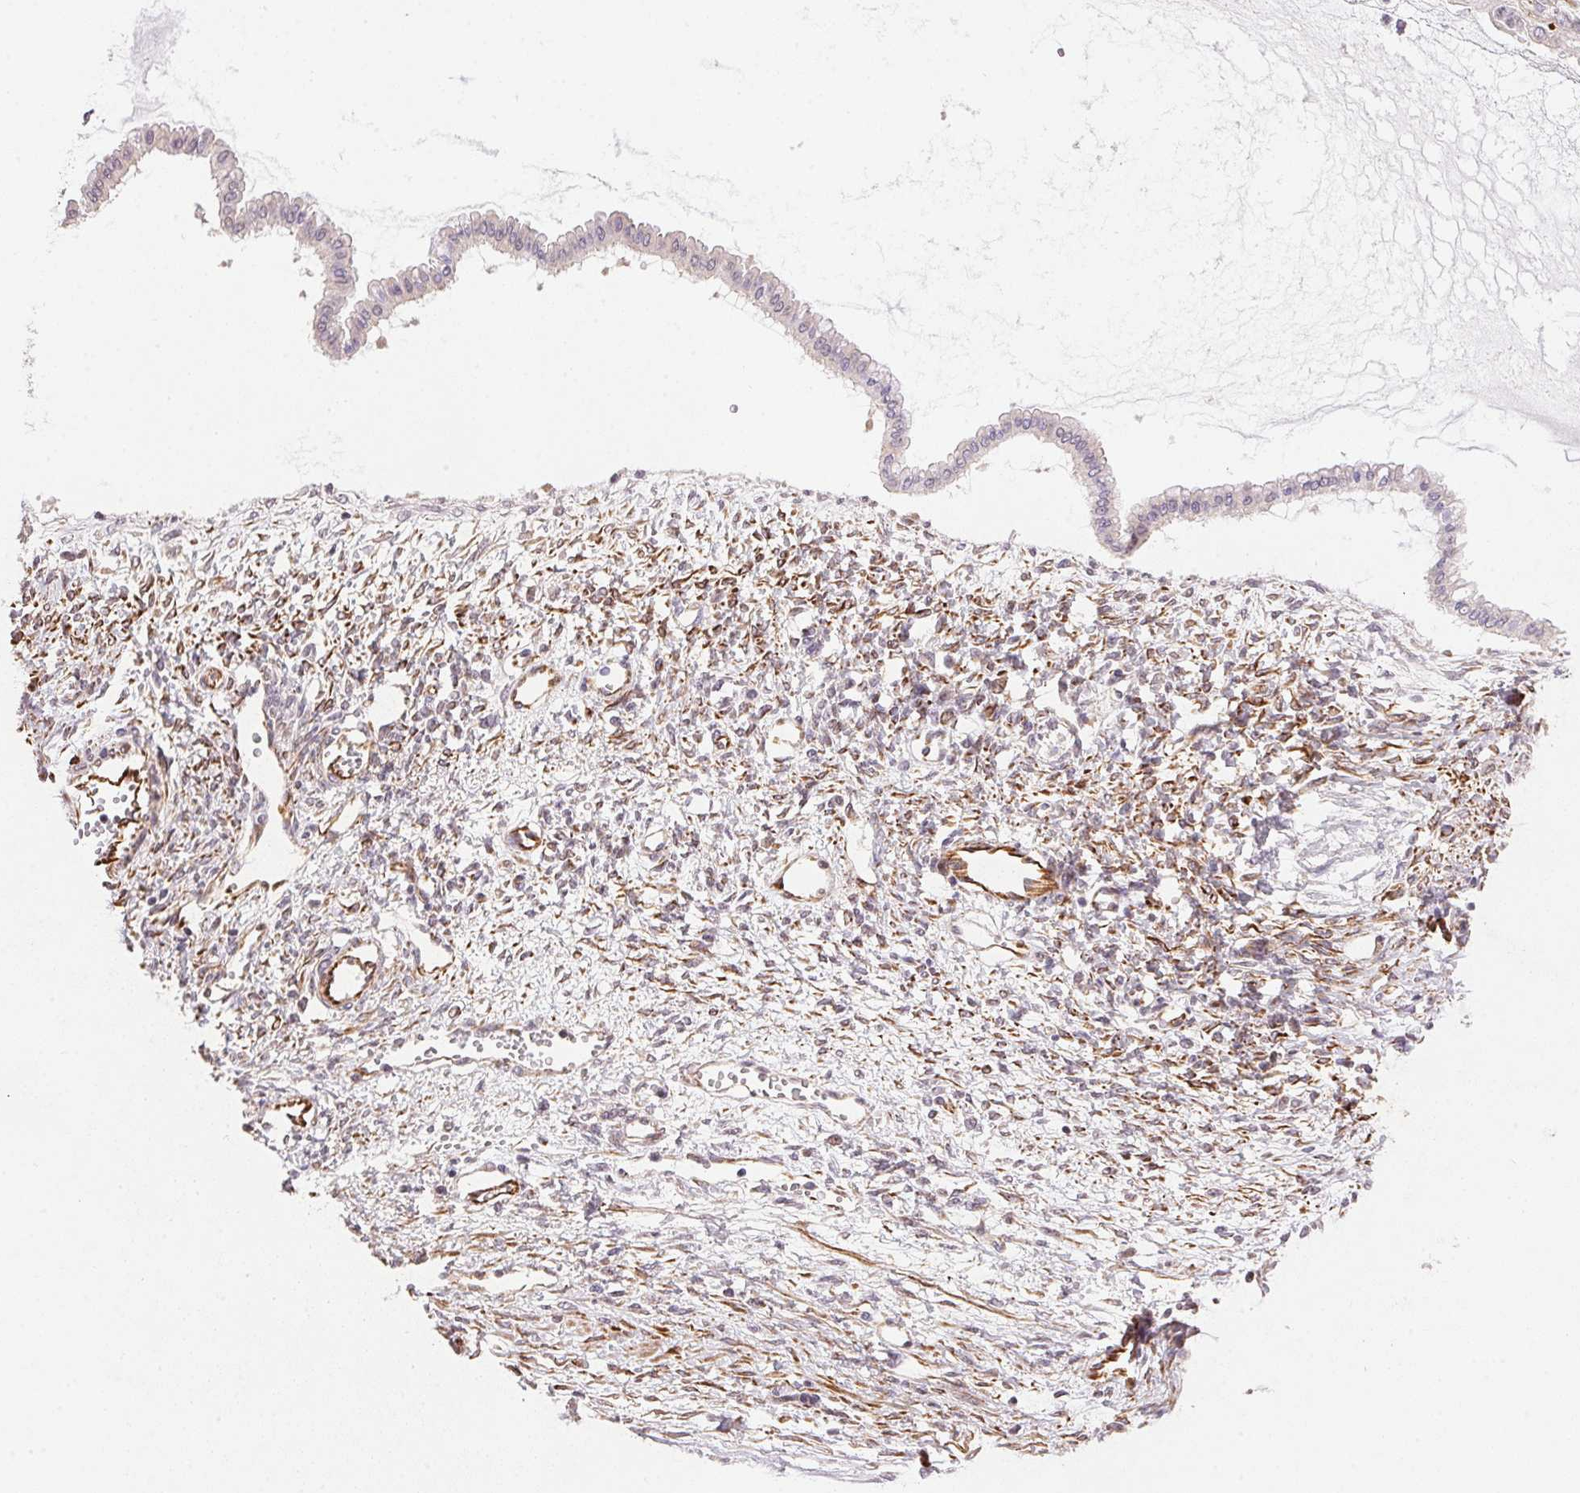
{"staining": {"intensity": "negative", "quantity": "none", "location": "none"}, "tissue": "ovarian cancer", "cell_type": "Tumor cells", "image_type": "cancer", "snomed": [{"axis": "morphology", "description": "Cystadenocarcinoma, mucinous, NOS"}, {"axis": "topography", "description": "Ovary"}], "caption": "Immunohistochemistry of ovarian mucinous cystadenocarcinoma demonstrates no expression in tumor cells.", "gene": "GYG2", "patient": {"sex": "female", "age": 73}}